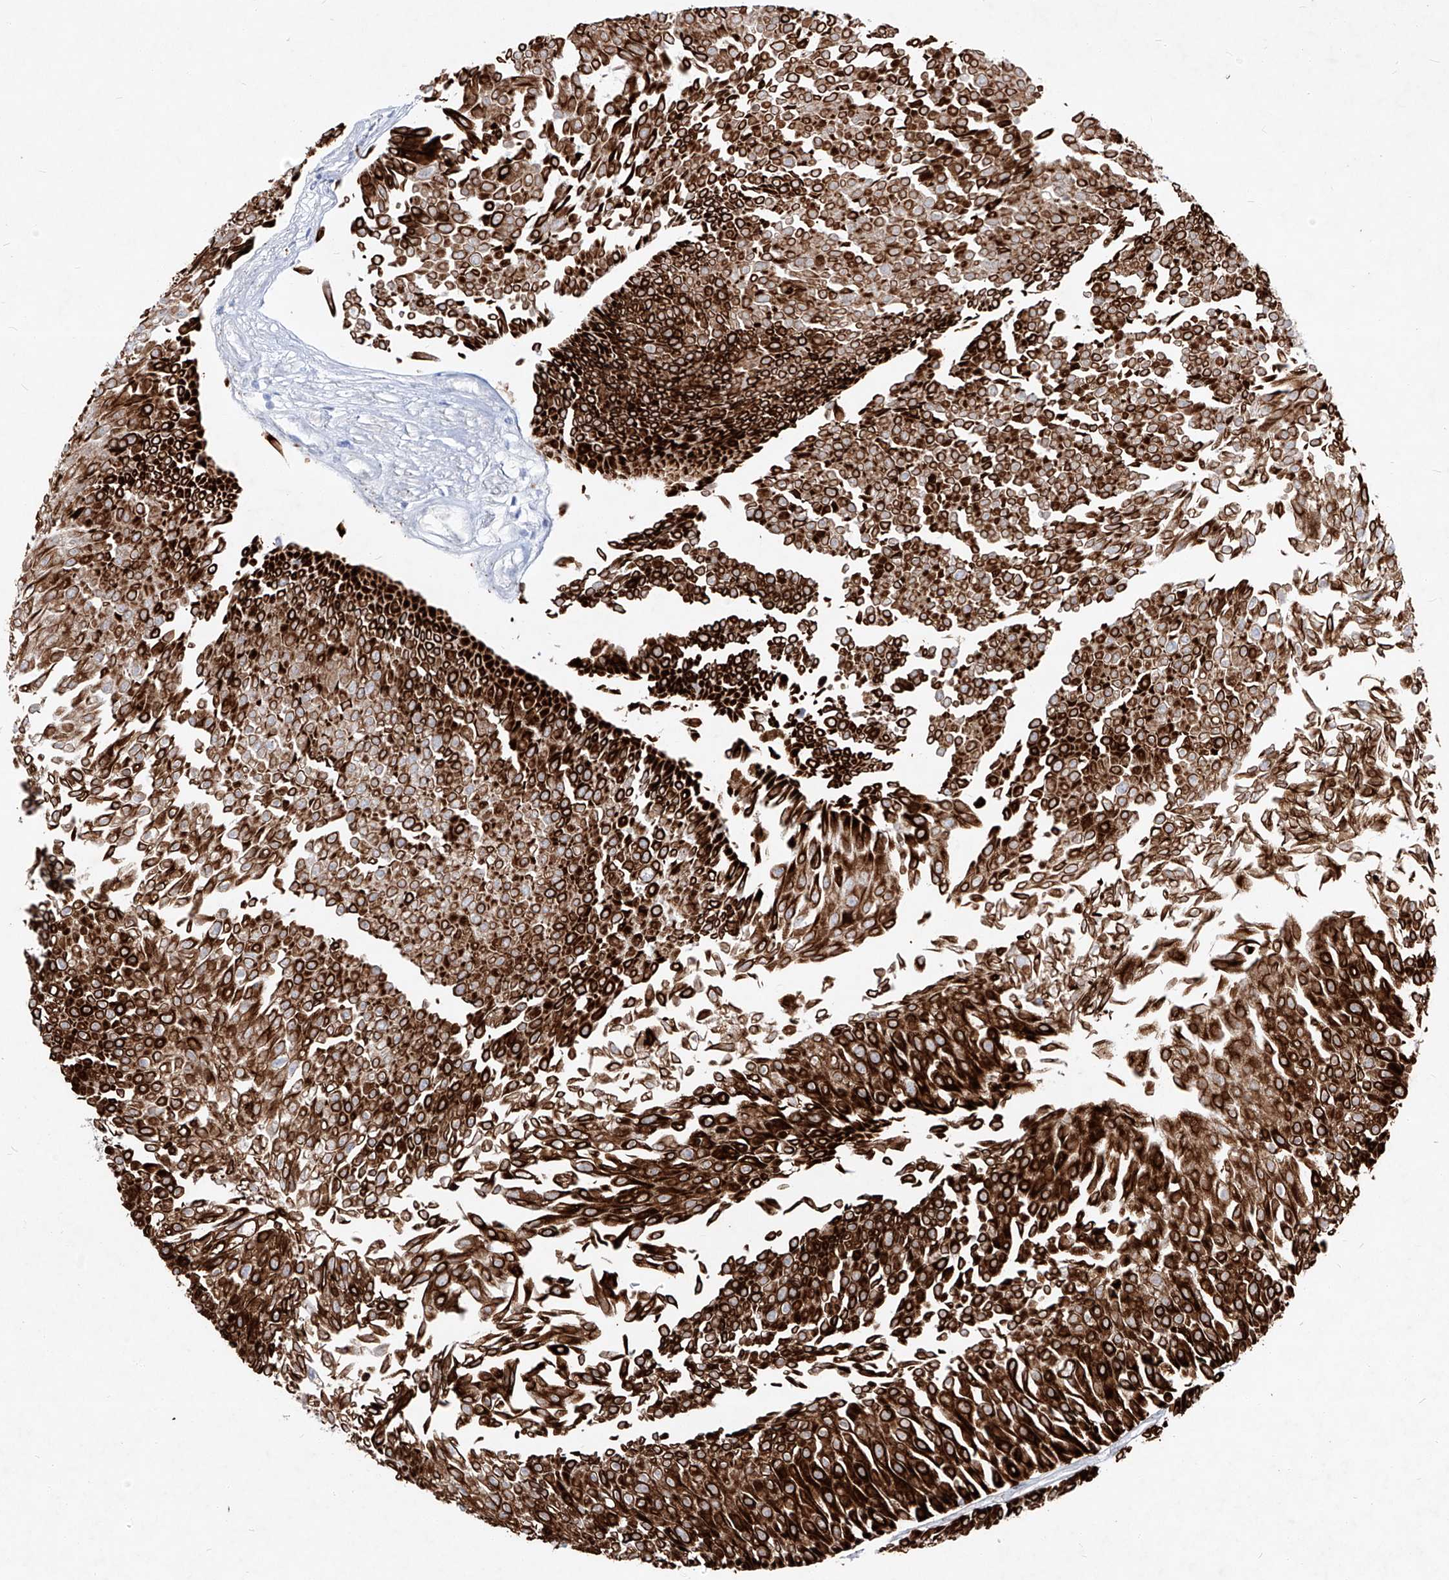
{"staining": {"intensity": "strong", "quantity": ">75%", "location": "cytoplasmic/membranous"}, "tissue": "urothelial cancer", "cell_type": "Tumor cells", "image_type": "cancer", "snomed": [{"axis": "morphology", "description": "Urothelial carcinoma, Low grade"}, {"axis": "topography", "description": "Urinary bladder"}], "caption": "Strong cytoplasmic/membranous protein expression is appreciated in about >75% of tumor cells in urothelial cancer. (DAB (3,3'-diaminobenzidine) IHC with brightfield microscopy, high magnification).", "gene": "FRS3", "patient": {"sex": "male", "age": 67}}